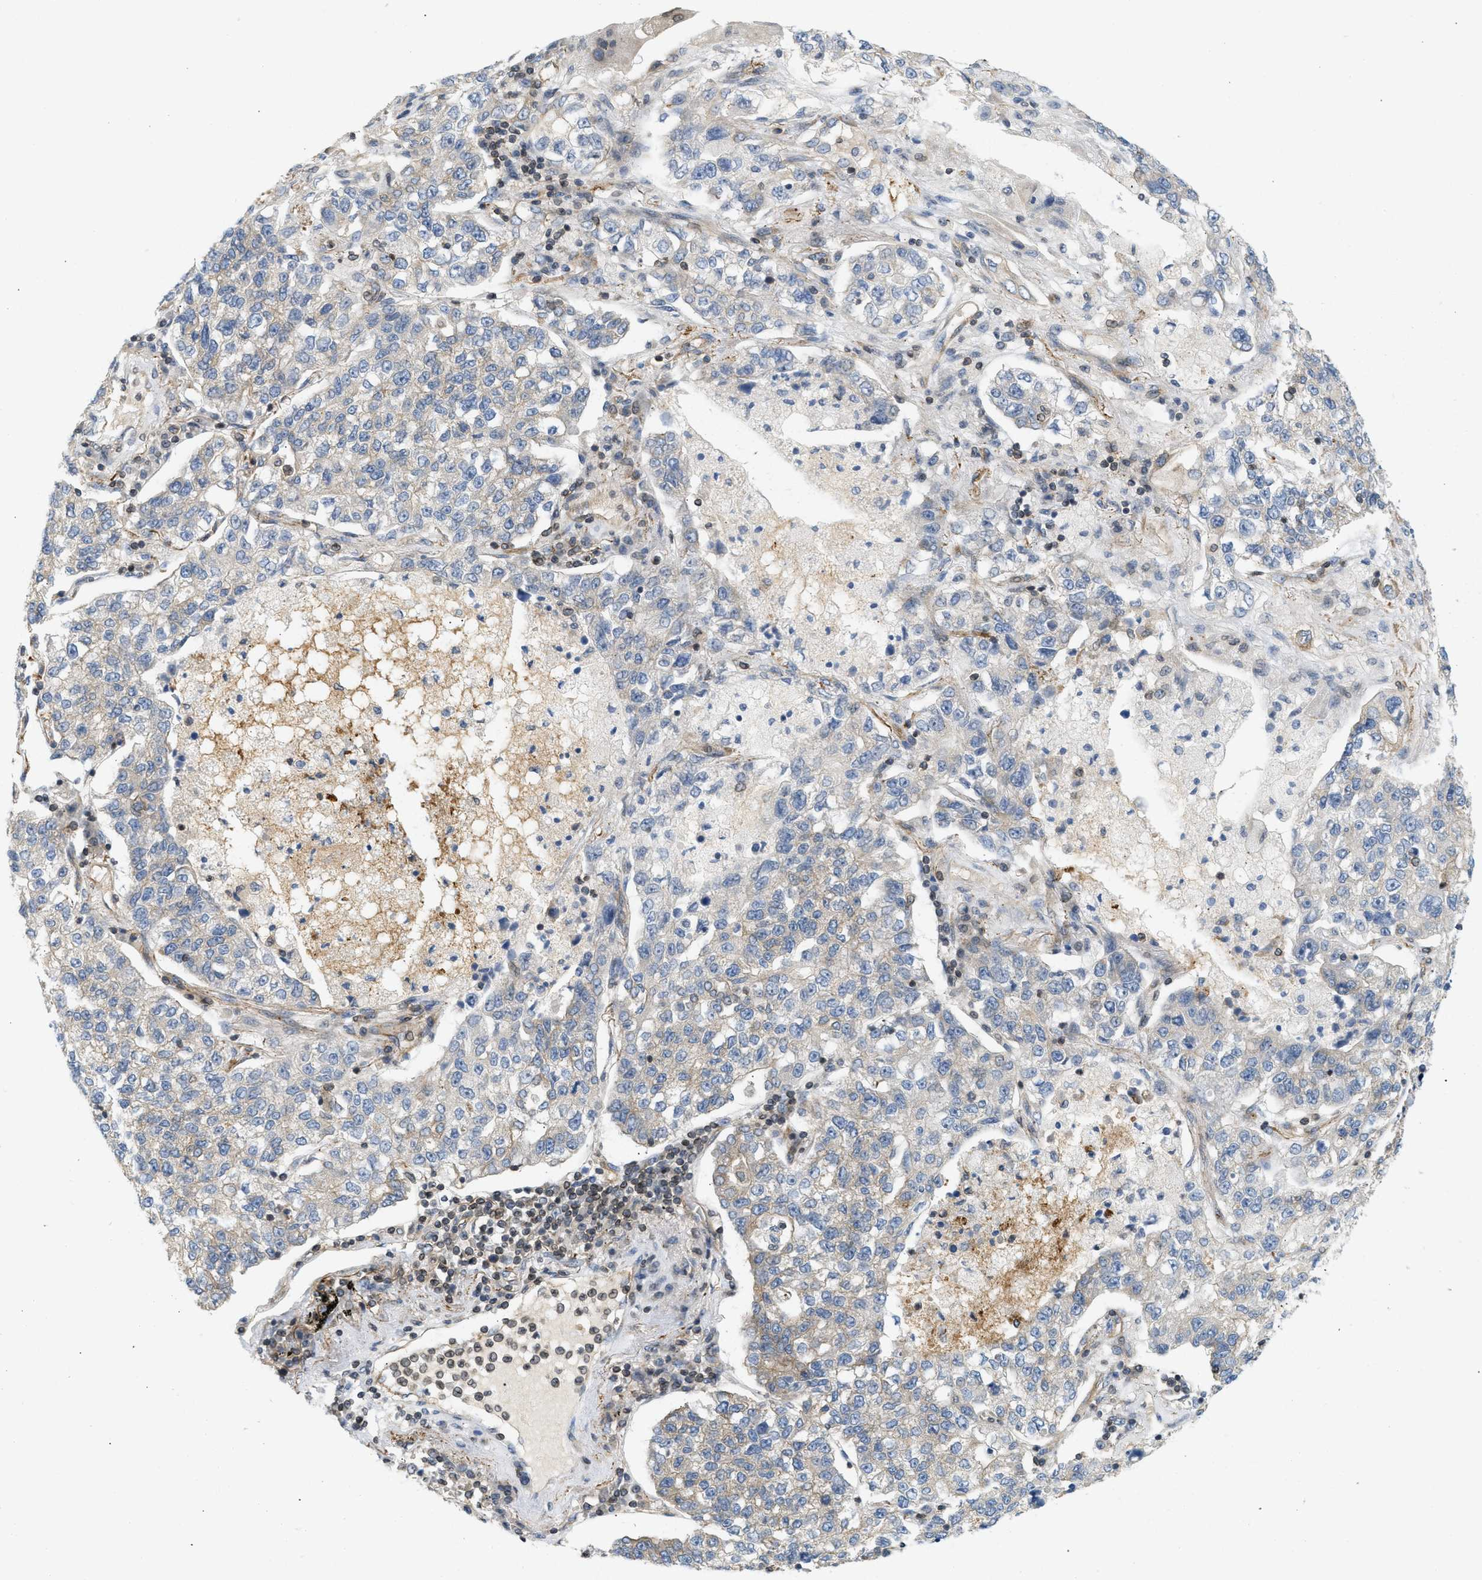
{"staining": {"intensity": "weak", "quantity": "25%-75%", "location": "cytoplasmic/membranous"}, "tissue": "lung cancer", "cell_type": "Tumor cells", "image_type": "cancer", "snomed": [{"axis": "morphology", "description": "Adenocarcinoma, NOS"}, {"axis": "topography", "description": "Lung"}], "caption": "A brown stain shows weak cytoplasmic/membranous staining of a protein in human lung cancer tumor cells.", "gene": "STRN", "patient": {"sex": "male", "age": 49}}